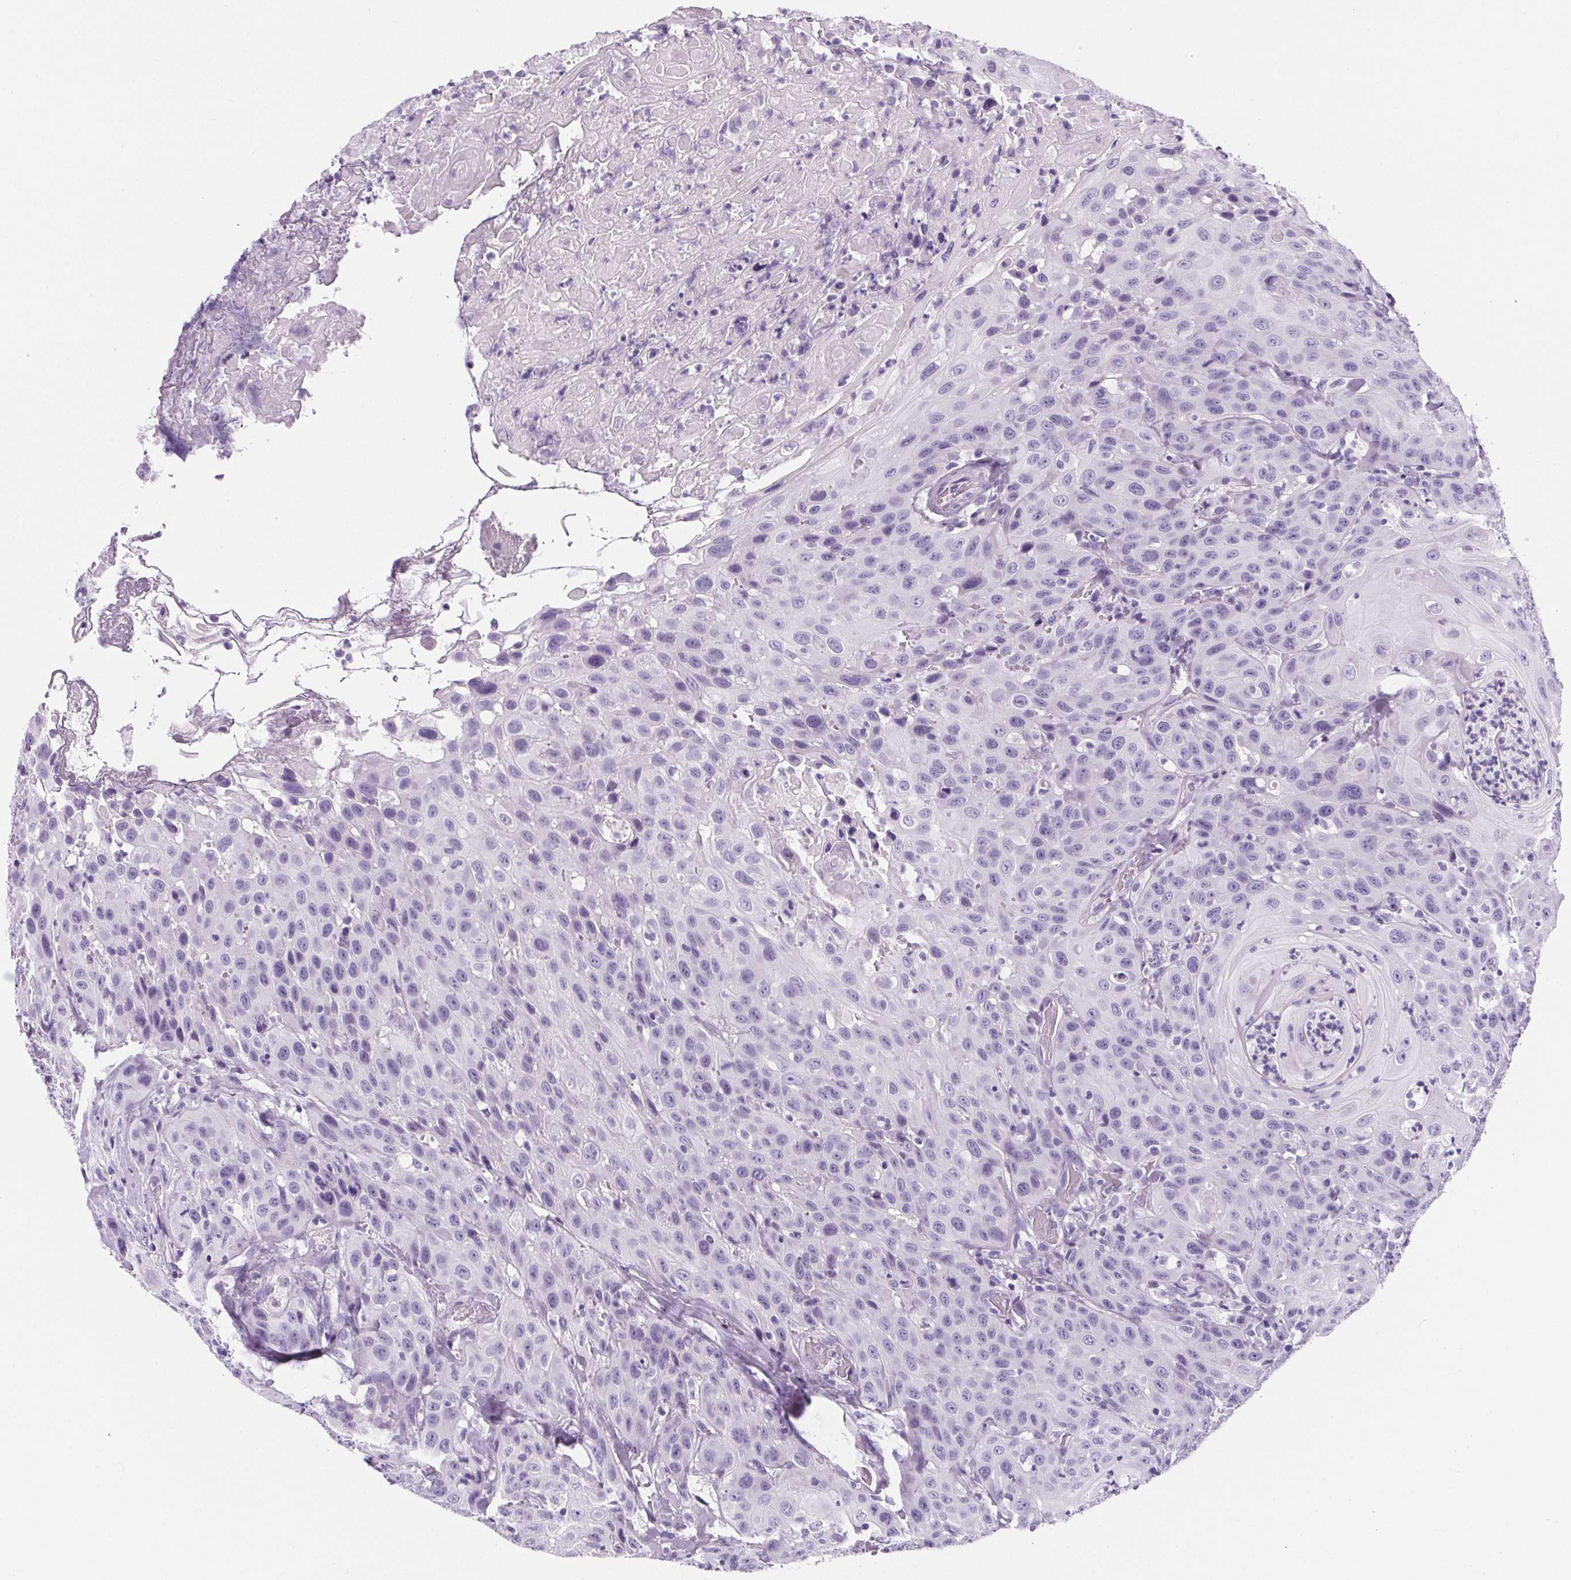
{"staining": {"intensity": "negative", "quantity": "none", "location": "none"}, "tissue": "head and neck cancer", "cell_type": "Tumor cells", "image_type": "cancer", "snomed": [{"axis": "morphology", "description": "Normal tissue, NOS"}, {"axis": "morphology", "description": "Squamous cell carcinoma, NOS"}, {"axis": "topography", "description": "Oral tissue"}, {"axis": "topography", "description": "Tounge, NOS"}, {"axis": "topography", "description": "Head-Neck"}], "caption": "Immunohistochemistry photomicrograph of neoplastic tissue: squamous cell carcinoma (head and neck) stained with DAB exhibits no significant protein staining in tumor cells. Nuclei are stained in blue.", "gene": "ADRB1", "patient": {"sex": "male", "age": 62}}